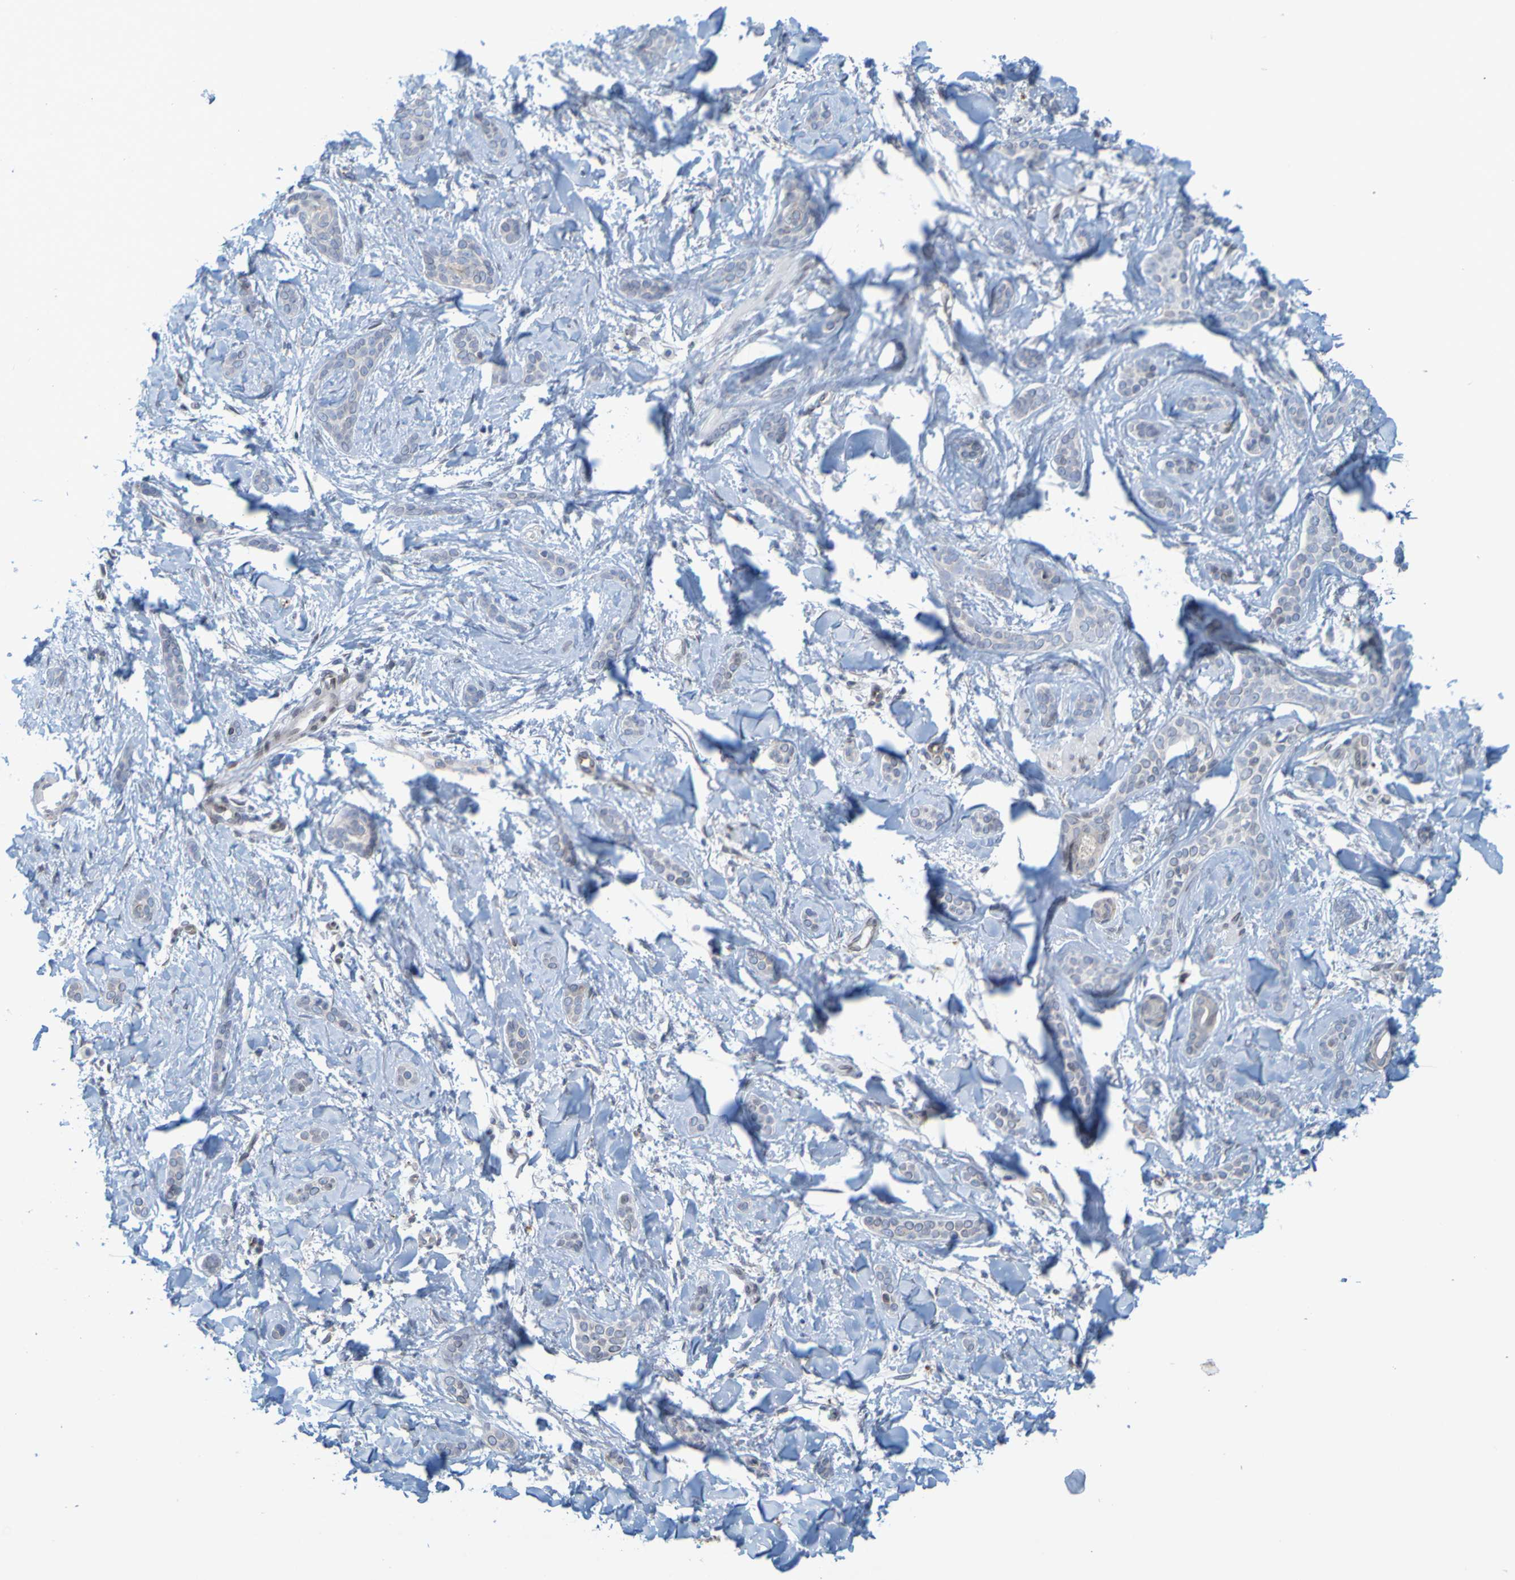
{"staining": {"intensity": "negative", "quantity": "none", "location": "none"}, "tissue": "skin cancer", "cell_type": "Tumor cells", "image_type": "cancer", "snomed": [{"axis": "morphology", "description": "Basal cell carcinoma"}, {"axis": "morphology", "description": "Adnexal tumor, benign"}, {"axis": "topography", "description": "Skin"}], "caption": "Skin basal cell carcinoma was stained to show a protein in brown. There is no significant staining in tumor cells.", "gene": "MAG", "patient": {"sex": "female", "age": 42}}